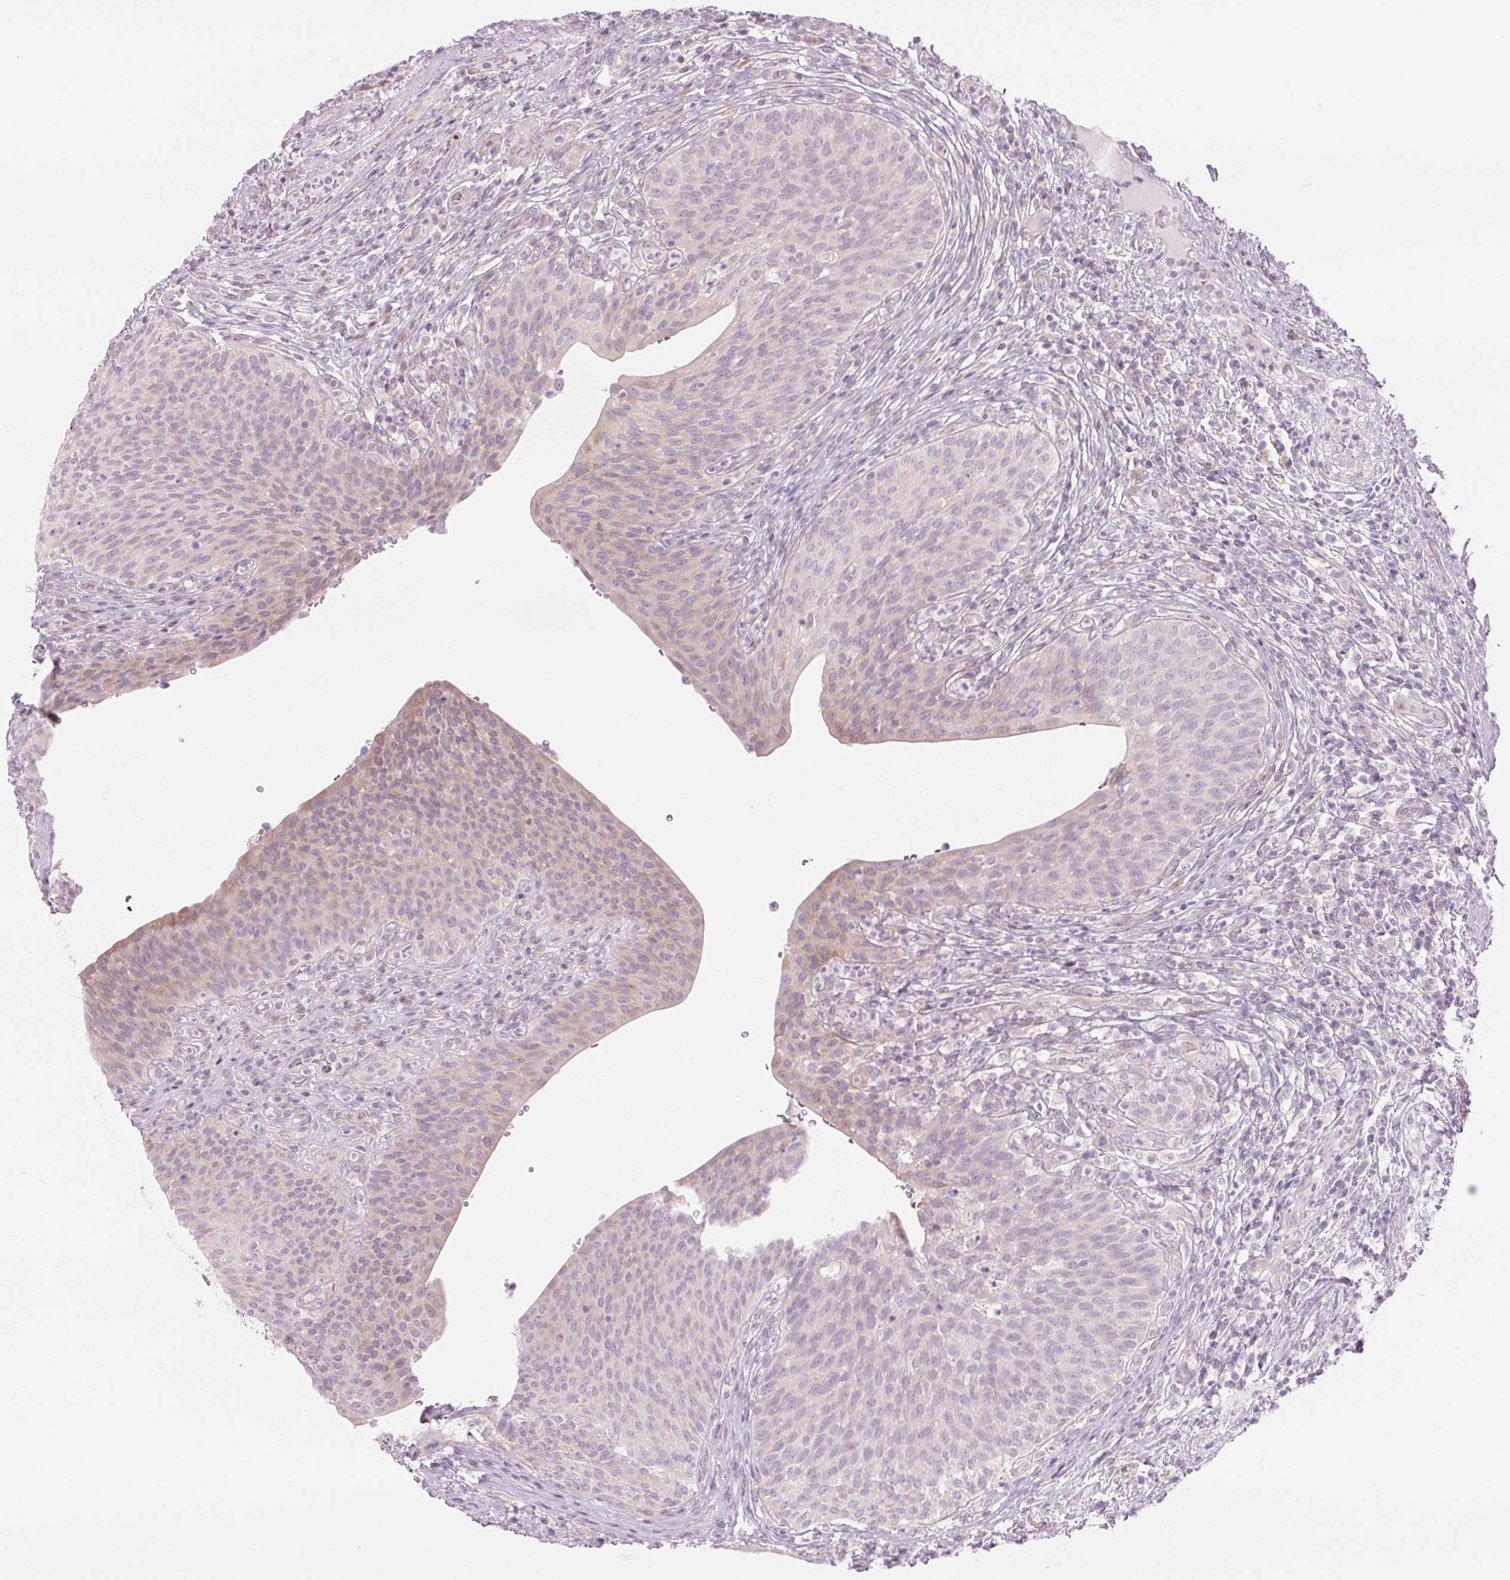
{"staining": {"intensity": "weak", "quantity": "<25%", "location": "cytoplasmic/membranous"}, "tissue": "urinary bladder", "cell_type": "Urothelial cells", "image_type": "normal", "snomed": [{"axis": "morphology", "description": "Normal tissue, NOS"}, {"axis": "topography", "description": "Urinary bladder"}, {"axis": "topography", "description": "Peripheral nerve tissue"}], "caption": "A high-resolution image shows IHC staining of normal urinary bladder, which demonstrates no significant positivity in urothelial cells.", "gene": "GNMT", "patient": {"sex": "male", "age": 66}}